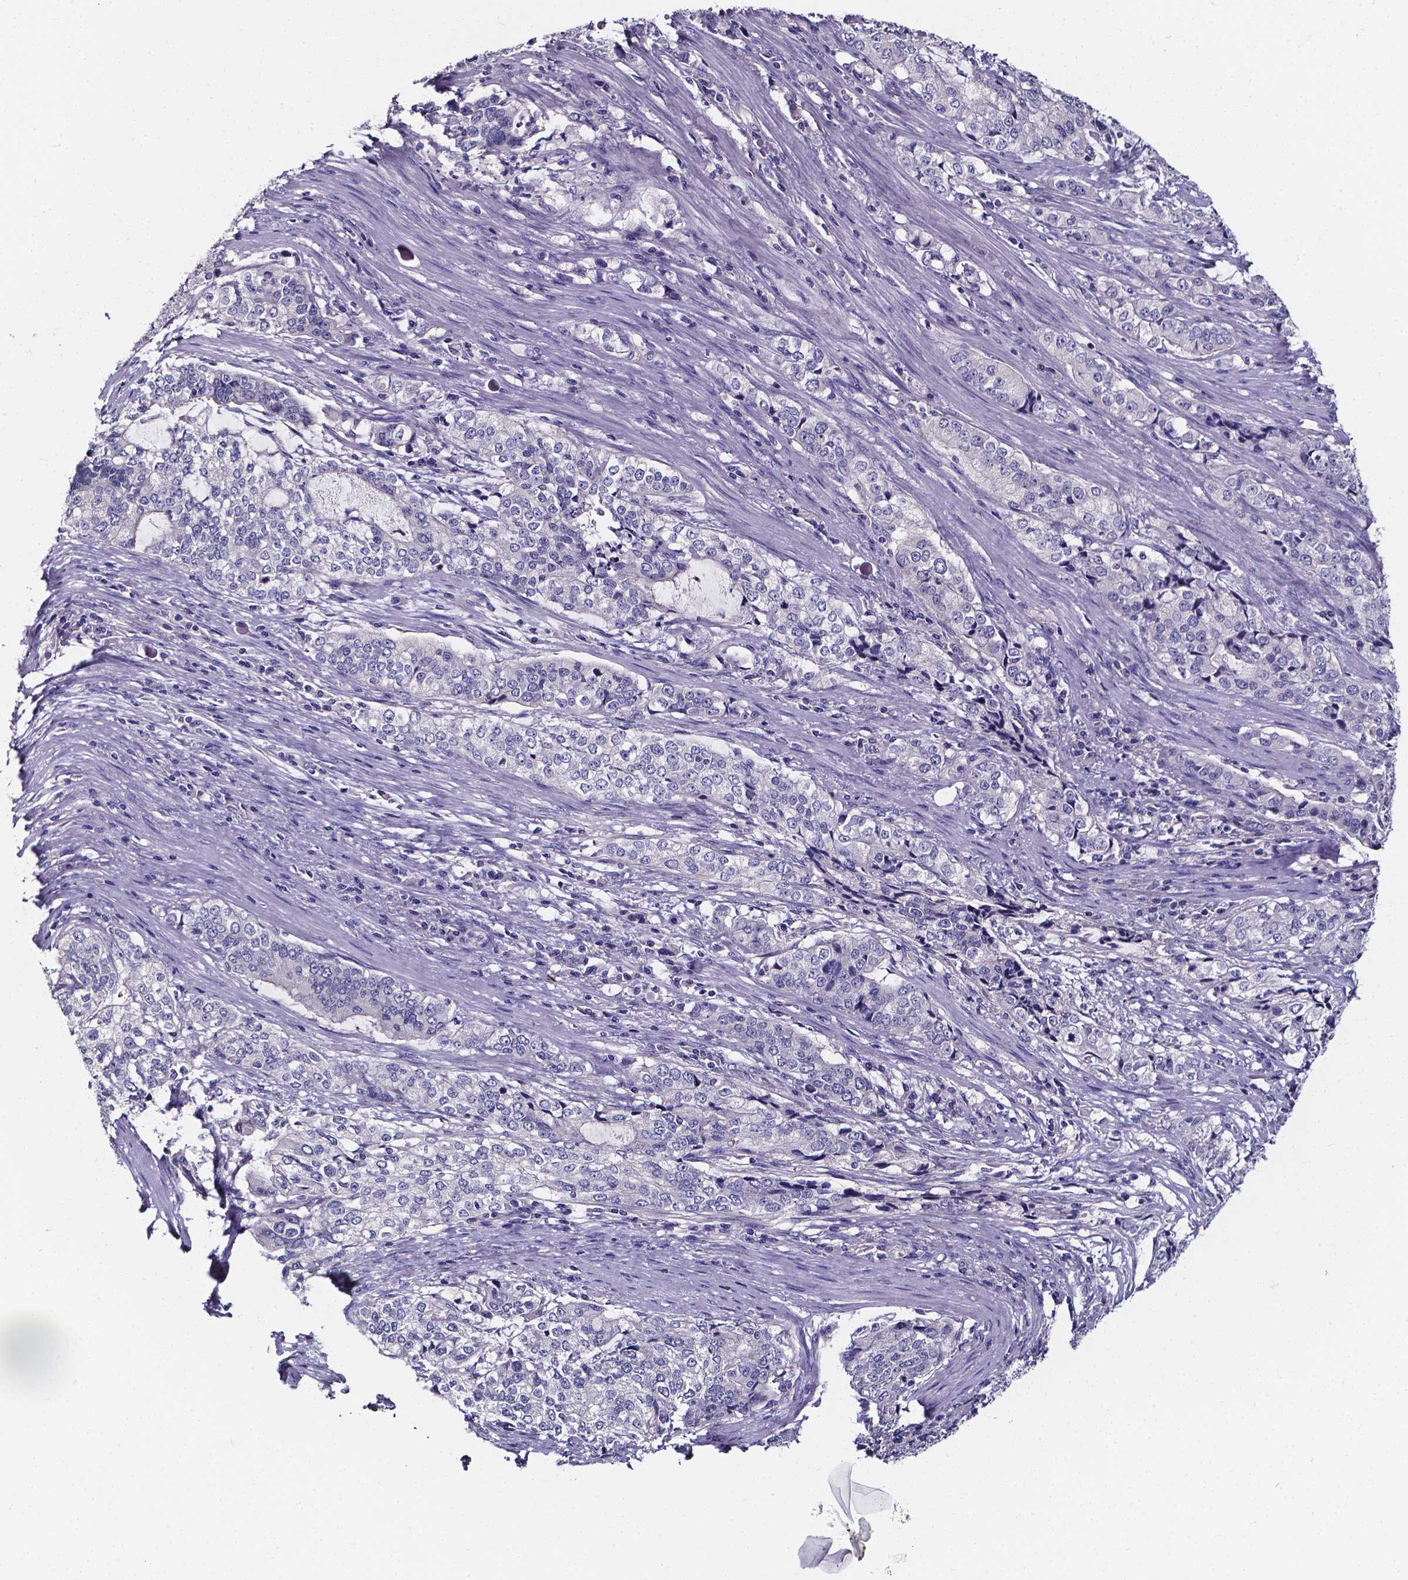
{"staining": {"intensity": "negative", "quantity": "none", "location": "none"}, "tissue": "stomach cancer", "cell_type": "Tumor cells", "image_type": "cancer", "snomed": [{"axis": "morphology", "description": "Adenocarcinoma, NOS"}, {"axis": "topography", "description": "Stomach, lower"}], "caption": "High magnification brightfield microscopy of stomach cancer stained with DAB (brown) and counterstained with hematoxylin (blue): tumor cells show no significant expression.", "gene": "CACNG8", "patient": {"sex": "female", "age": 72}}